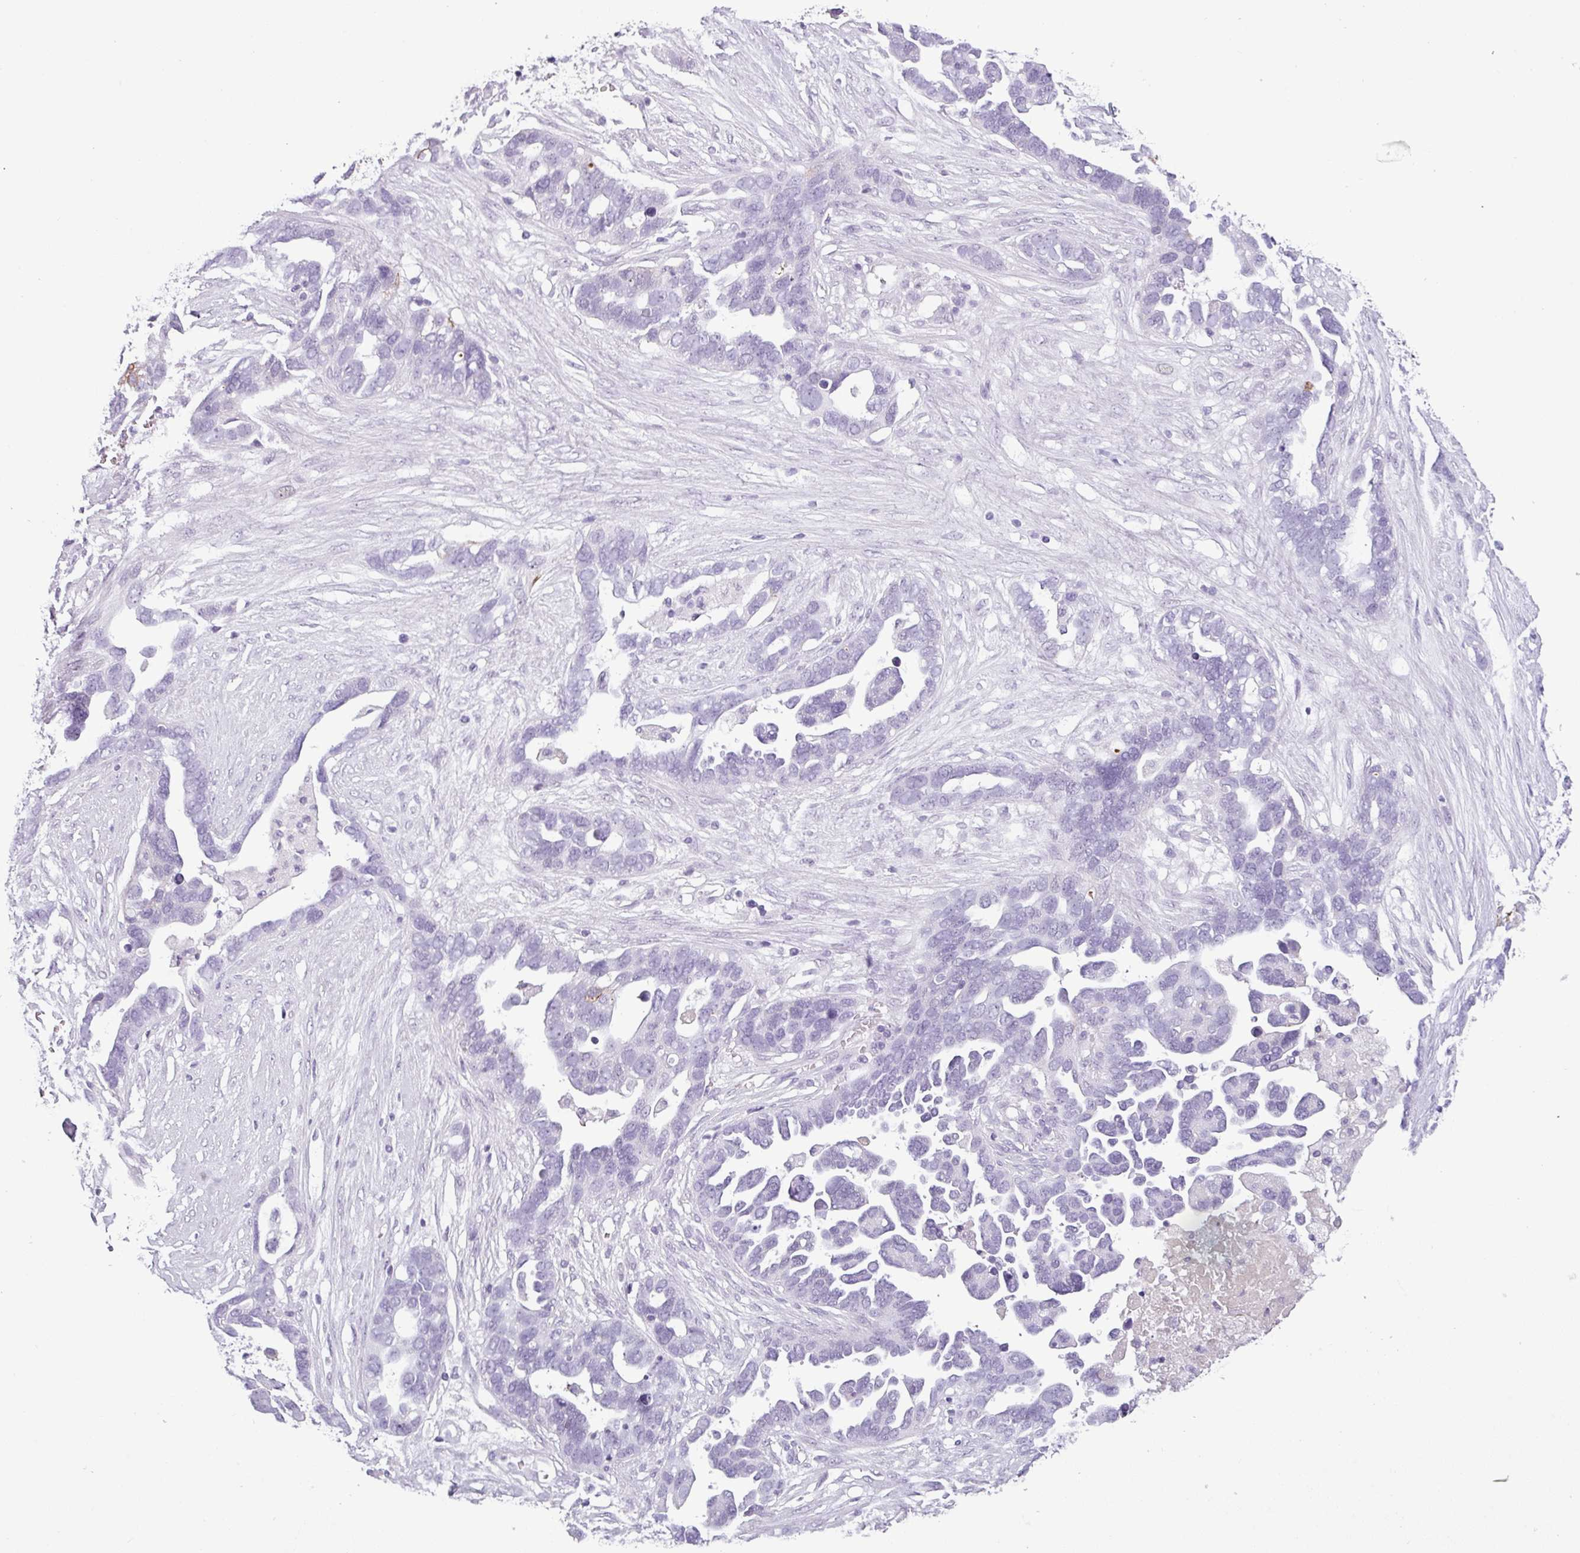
{"staining": {"intensity": "negative", "quantity": "none", "location": "none"}, "tissue": "ovarian cancer", "cell_type": "Tumor cells", "image_type": "cancer", "snomed": [{"axis": "morphology", "description": "Cystadenocarcinoma, serous, NOS"}, {"axis": "topography", "description": "Ovary"}], "caption": "The micrograph reveals no significant expression in tumor cells of serous cystadenocarcinoma (ovarian).", "gene": "CDH16", "patient": {"sex": "female", "age": 54}}